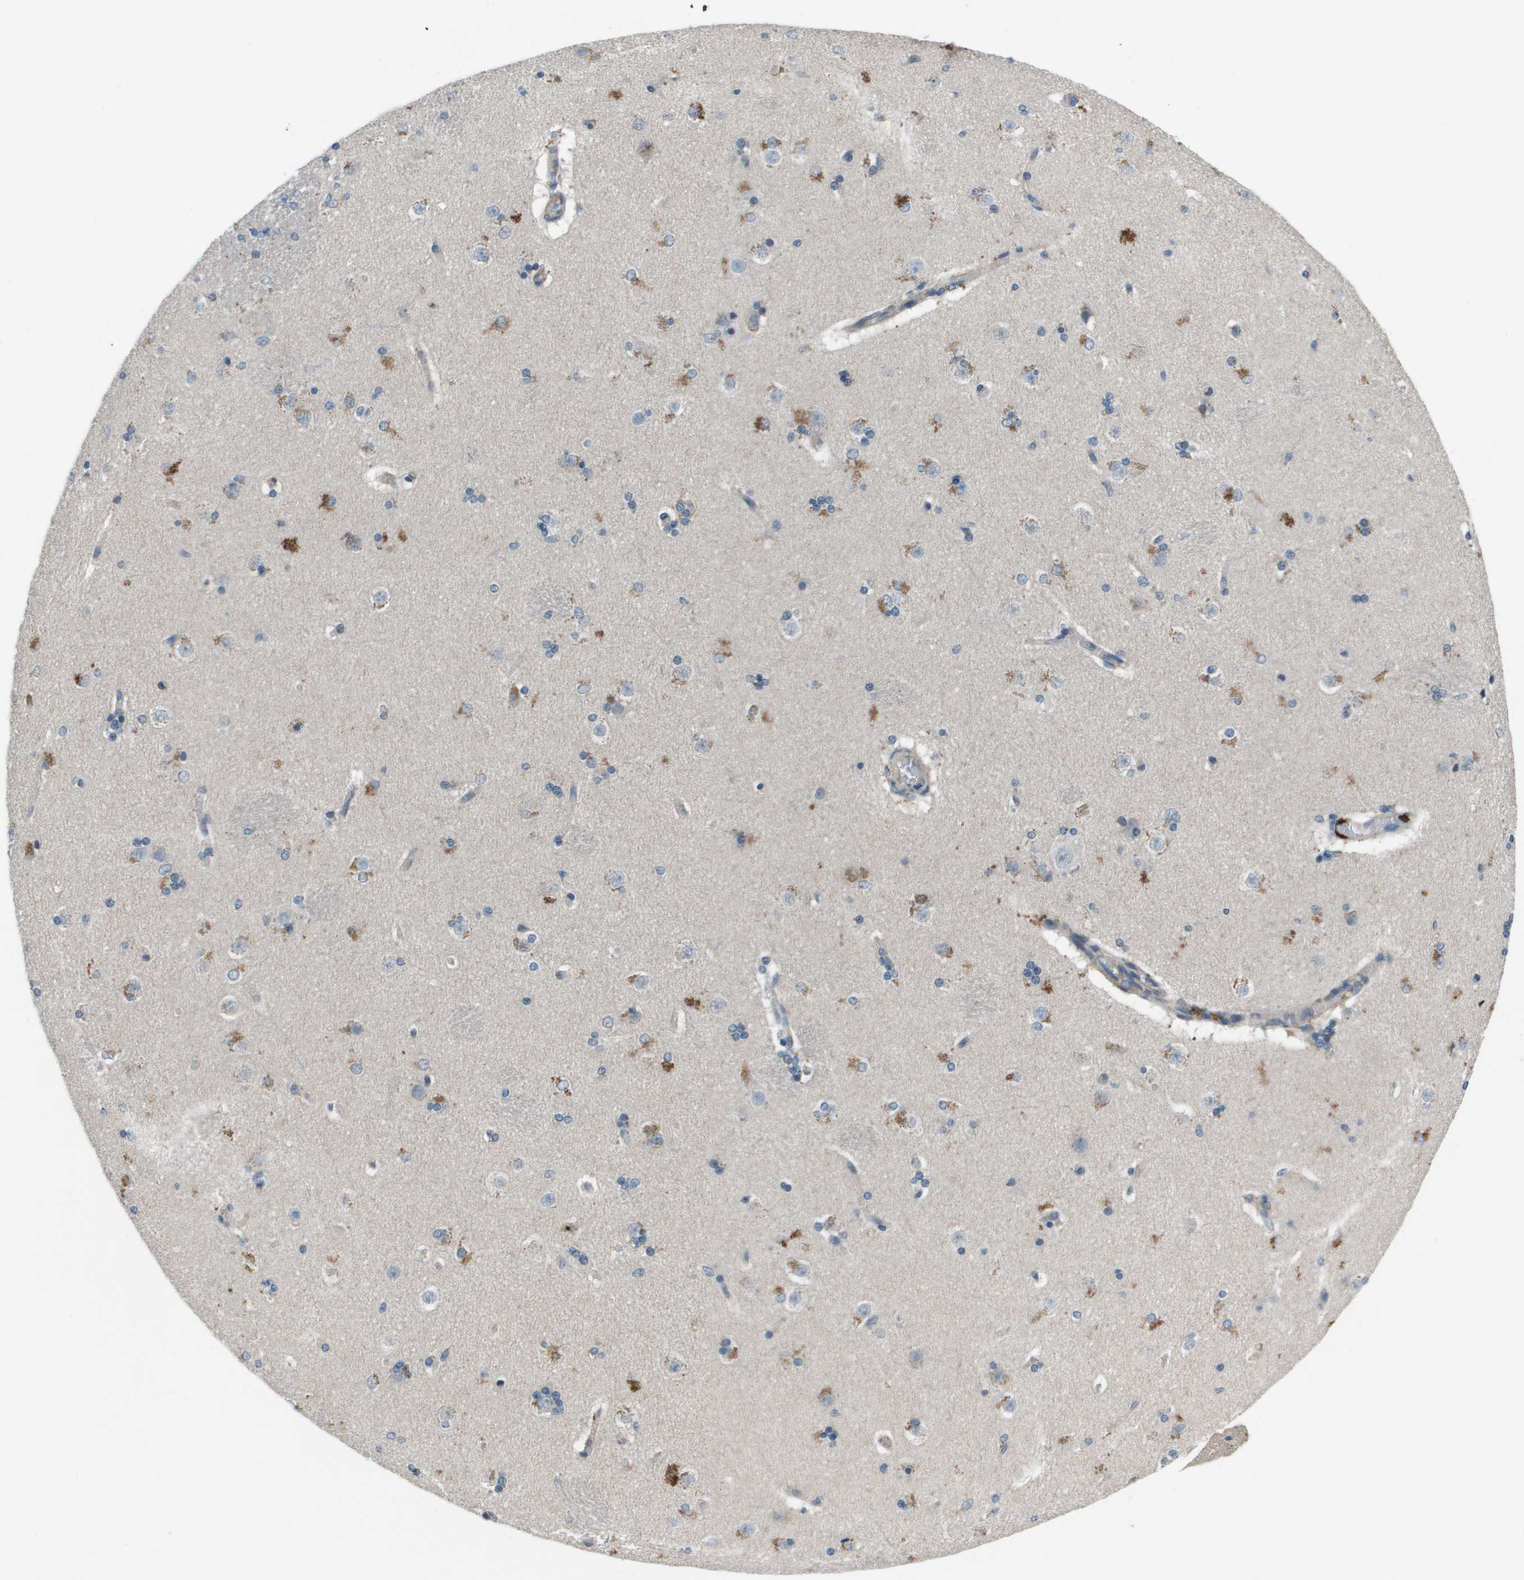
{"staining": {"intensity": "negative", "quantity": "none", "location": "none"}, "tissue": "caudate", "cell_type": "Glial cells", "image_type": "normal", "snomed": [{"axis": "morphology", "description": "Normal tissue, NOS"}, {"axis": "topography", "description": "Lateral ventricle wall"}], "caption": "A high-resolution histopathology image shows IHC staining of unremarkable caudate, which shows no significant positivity in glial cells.", "gene": "PCOLCE", "patient": {"sex": "female", "age": 19}}